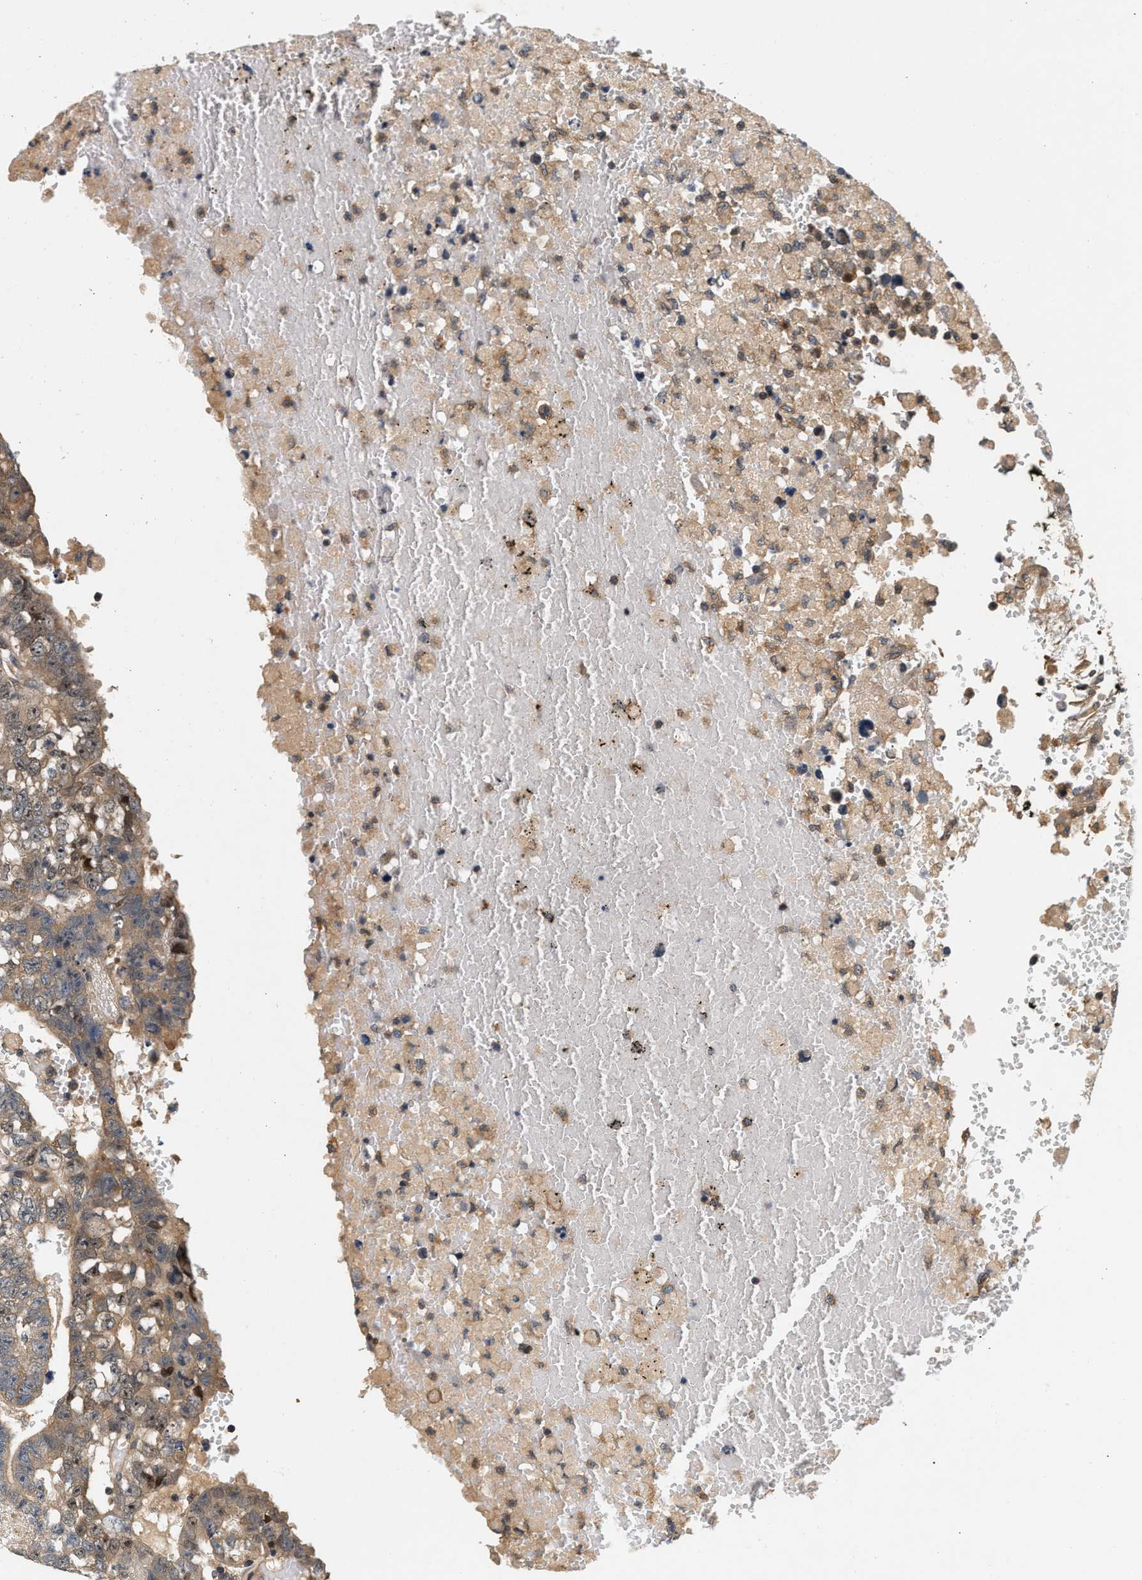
{"staining": {"intensity": "weak", "quantity": ">75%", "location": "cytoplasmic/membranous"}, "tissue": "testis cancer", "cell_type": "Tumor cells", "image_type": "cancer", "snomed": [{"axis": "morphology", "description": "Carcinoma, Embryonal, NOS"}, {"axis": "topography", "description": "Testis"}], "caption": "Immunohistochemical staining of embryonal carcinoma (testis) displays low levels of weak cytoplasmic/membranous staining in about >75% of tumor cells.", "gene": "FAM78A", "patient": {"sex": "male", "age": 25}}